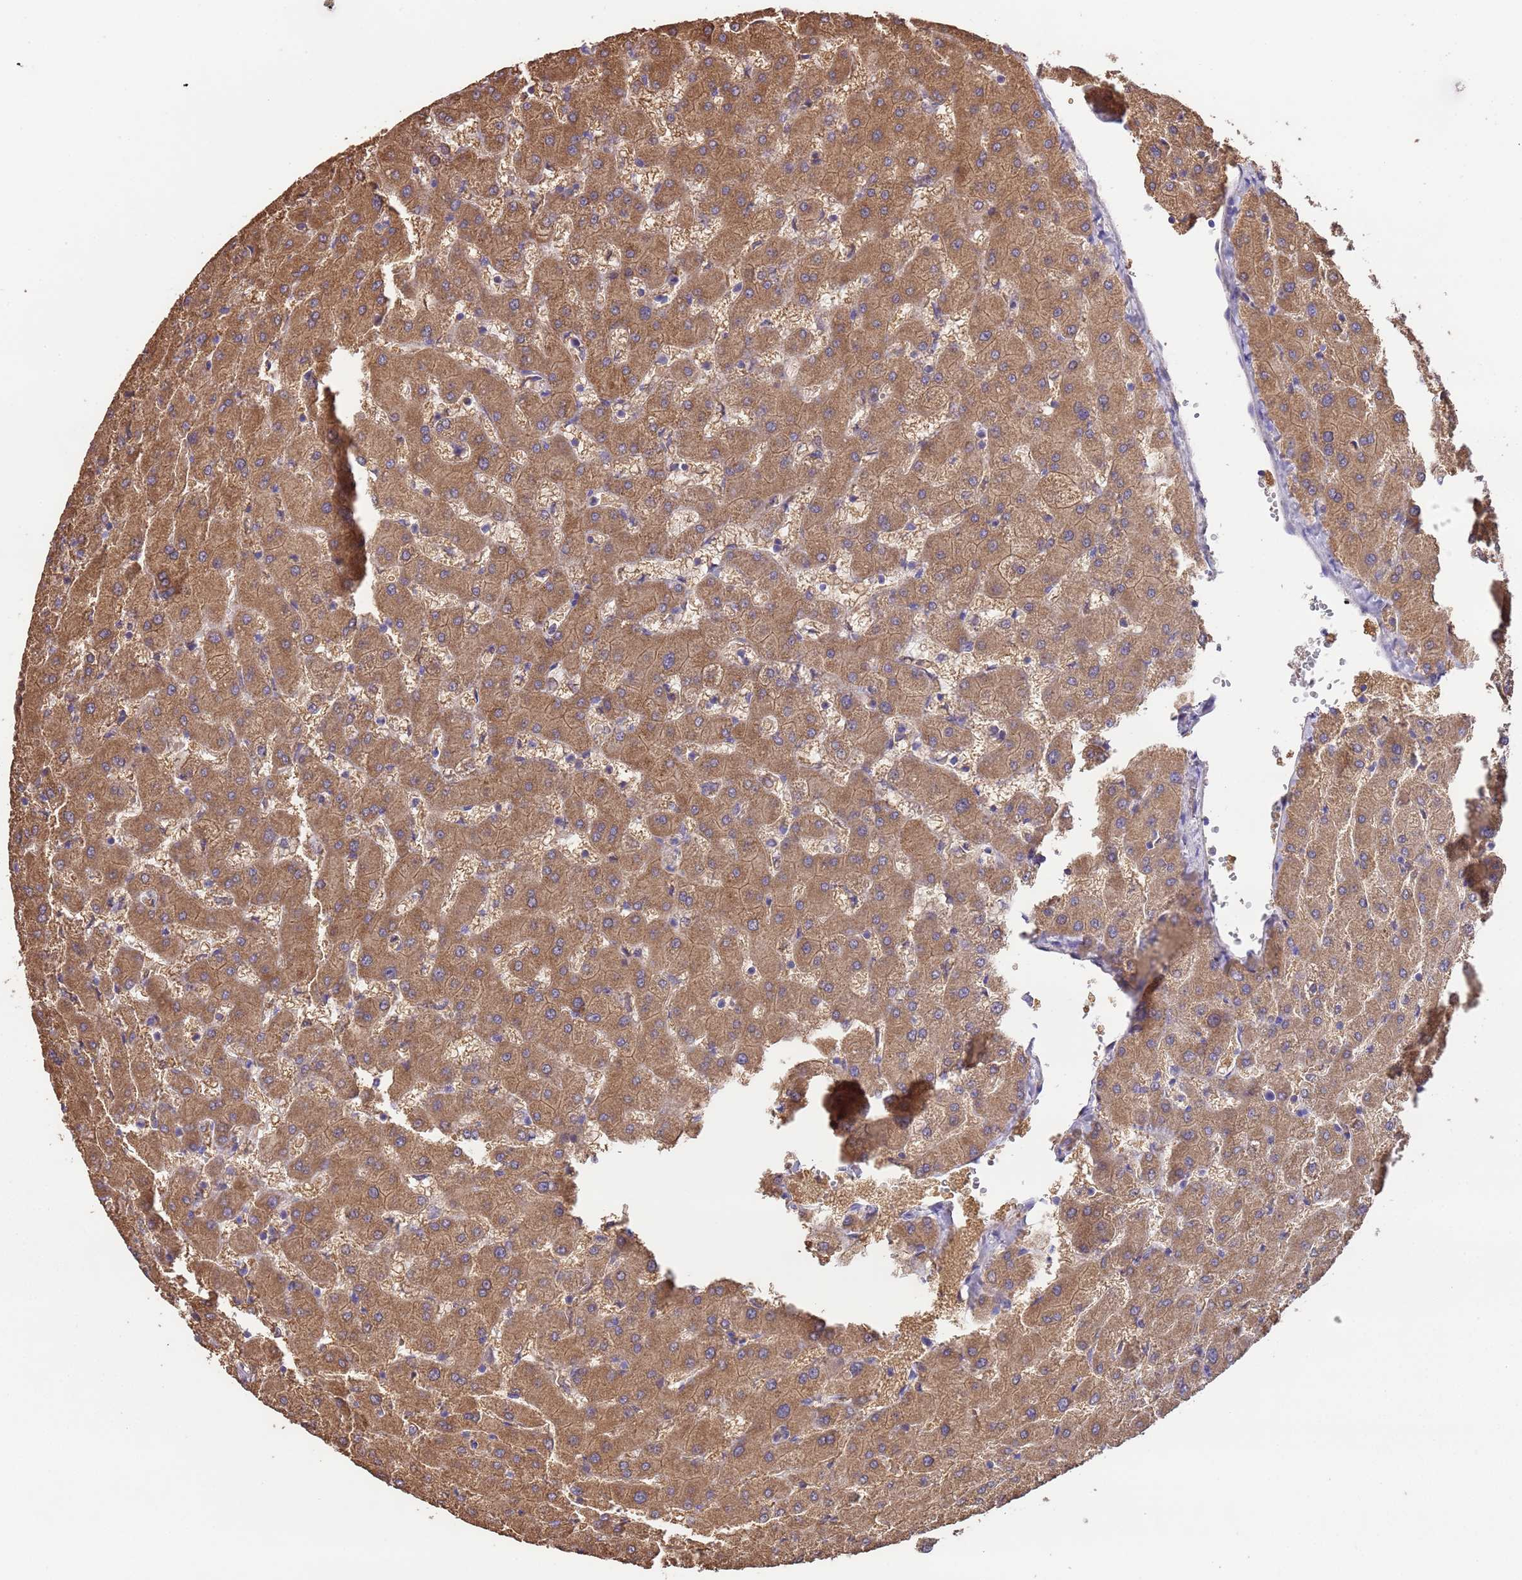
{"staining": {"intensity": "moderate", "quantity": "<25%", "location": "cytoplasmic/membranous"}, "tissue": "liver", "cell_type": "Cholangiocytes", "image_type": "normal", "snomed": [{"axis": "morphology", "description": "Normal tissue, NOS"}, {"axis": "topography", "description": "Liver"}], "caption": "High-magnification brightfield microscopy of normal liver stained with DAB (3,3'-diaminobenzidine) (brown) and counterstained with hematoxylin (blue). cholangiocytes exhibit moderate cytoplasmic/membranous positivity is seen in approximately<25% of cells. The protein of interest is stained brown, and the nuclei are stained in blue (DAB IHC with brightfield microscopy, high magnification).", "gene": "NPHP1", "patient": {"sex": "female", "age": 63}}